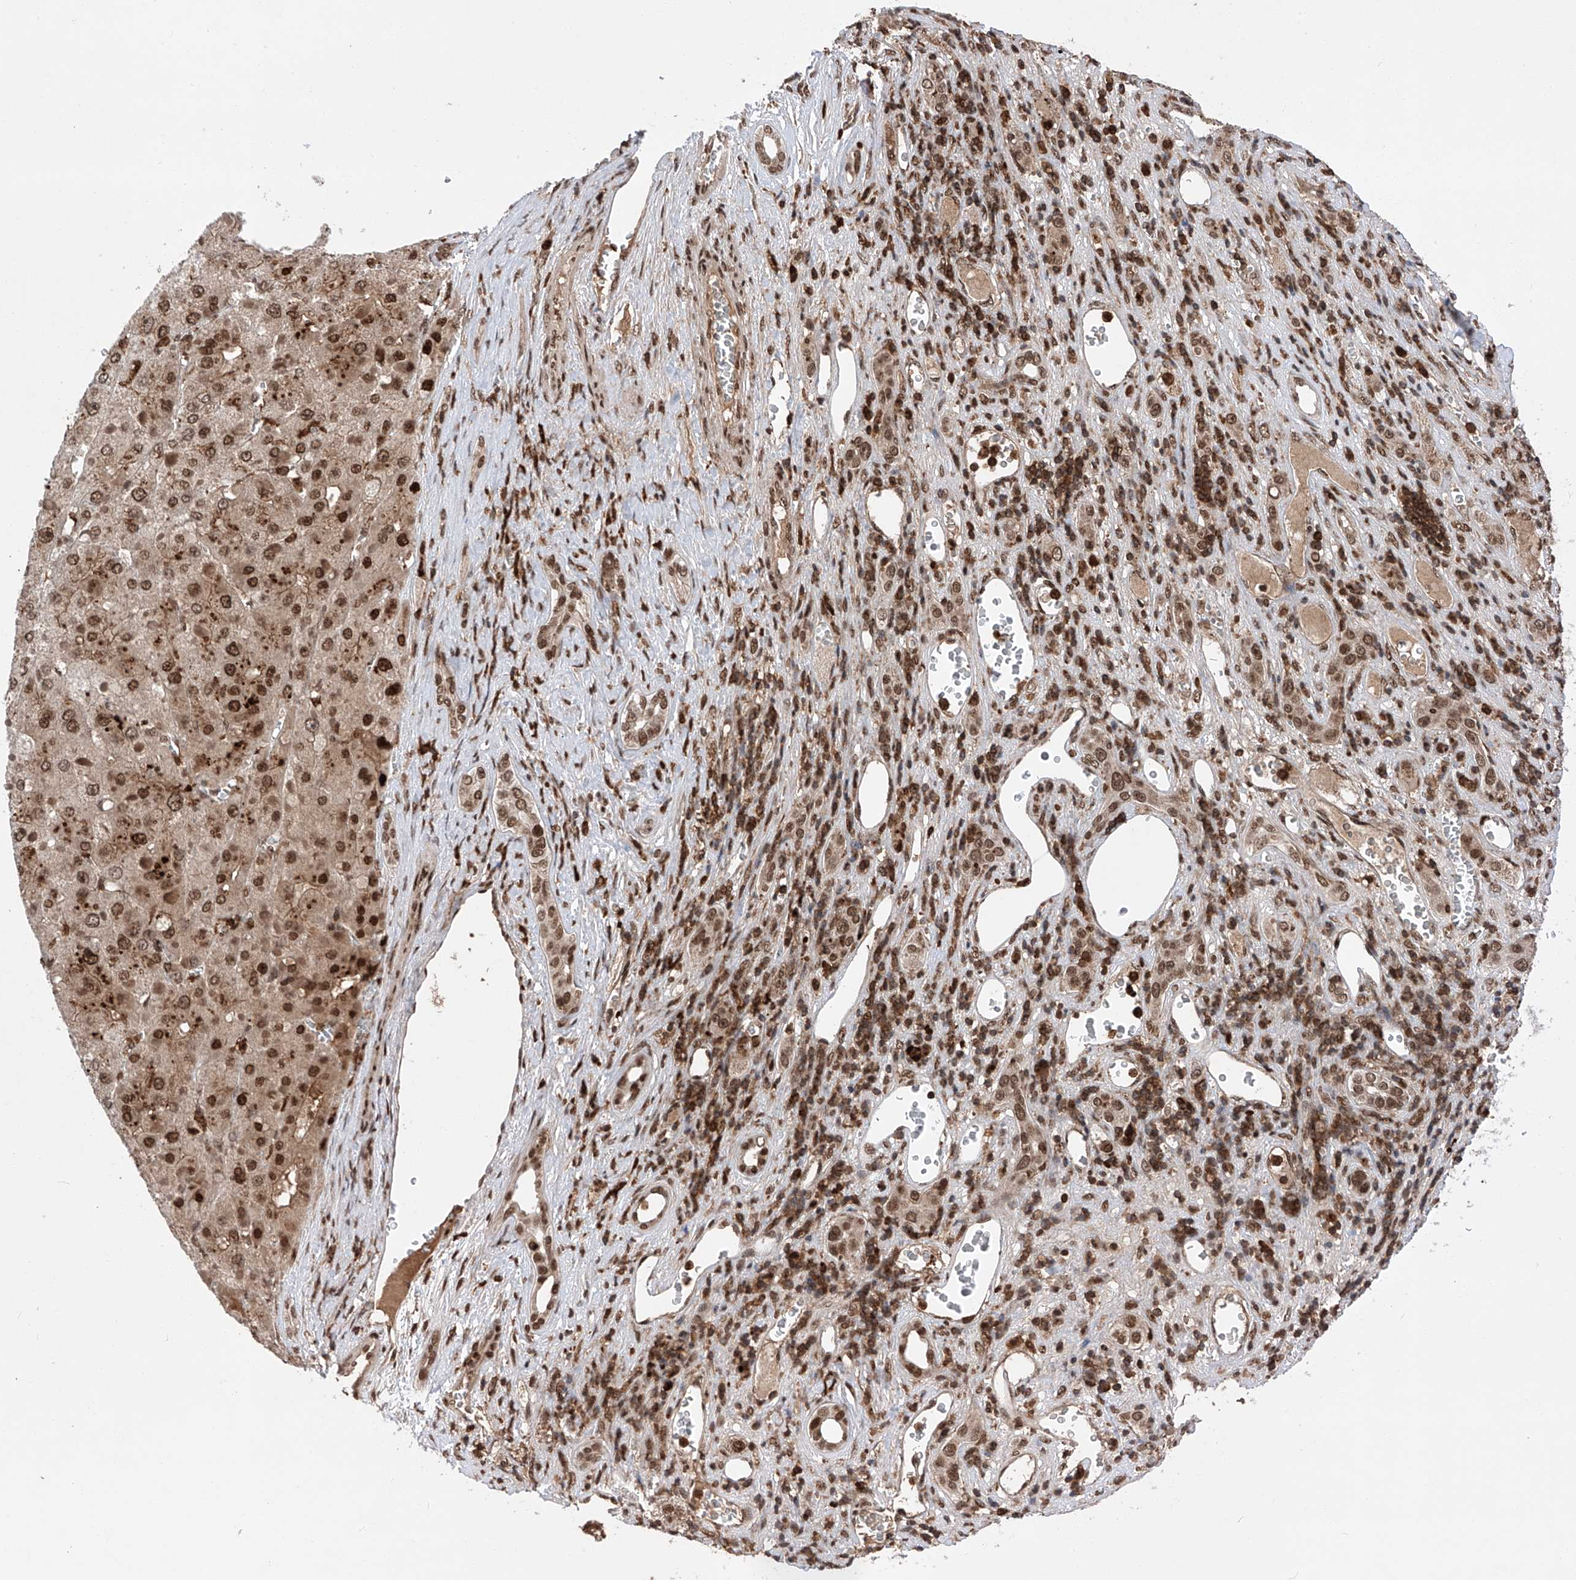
{"staining": {"intensity": "strong", "quantity": ">75%", "location": "nuclear"}, "tissue": "liver cancer", "cell_type": "Tumor cells", "image_type": "cancer", "snomed": [{"axis": "morphology", "description": "Carcinoma, Hepatocellular, NOS"}, {"axis": "topography", "description": "Liver"}], "caption": "Human liver hepatocellular carcinoma stained with a brown dye reveals strong nuclear positive staining in approximately >75% of tumor cells.", "gene": "ZNF280D", "patient": {"sex": "female", "age": 73}}